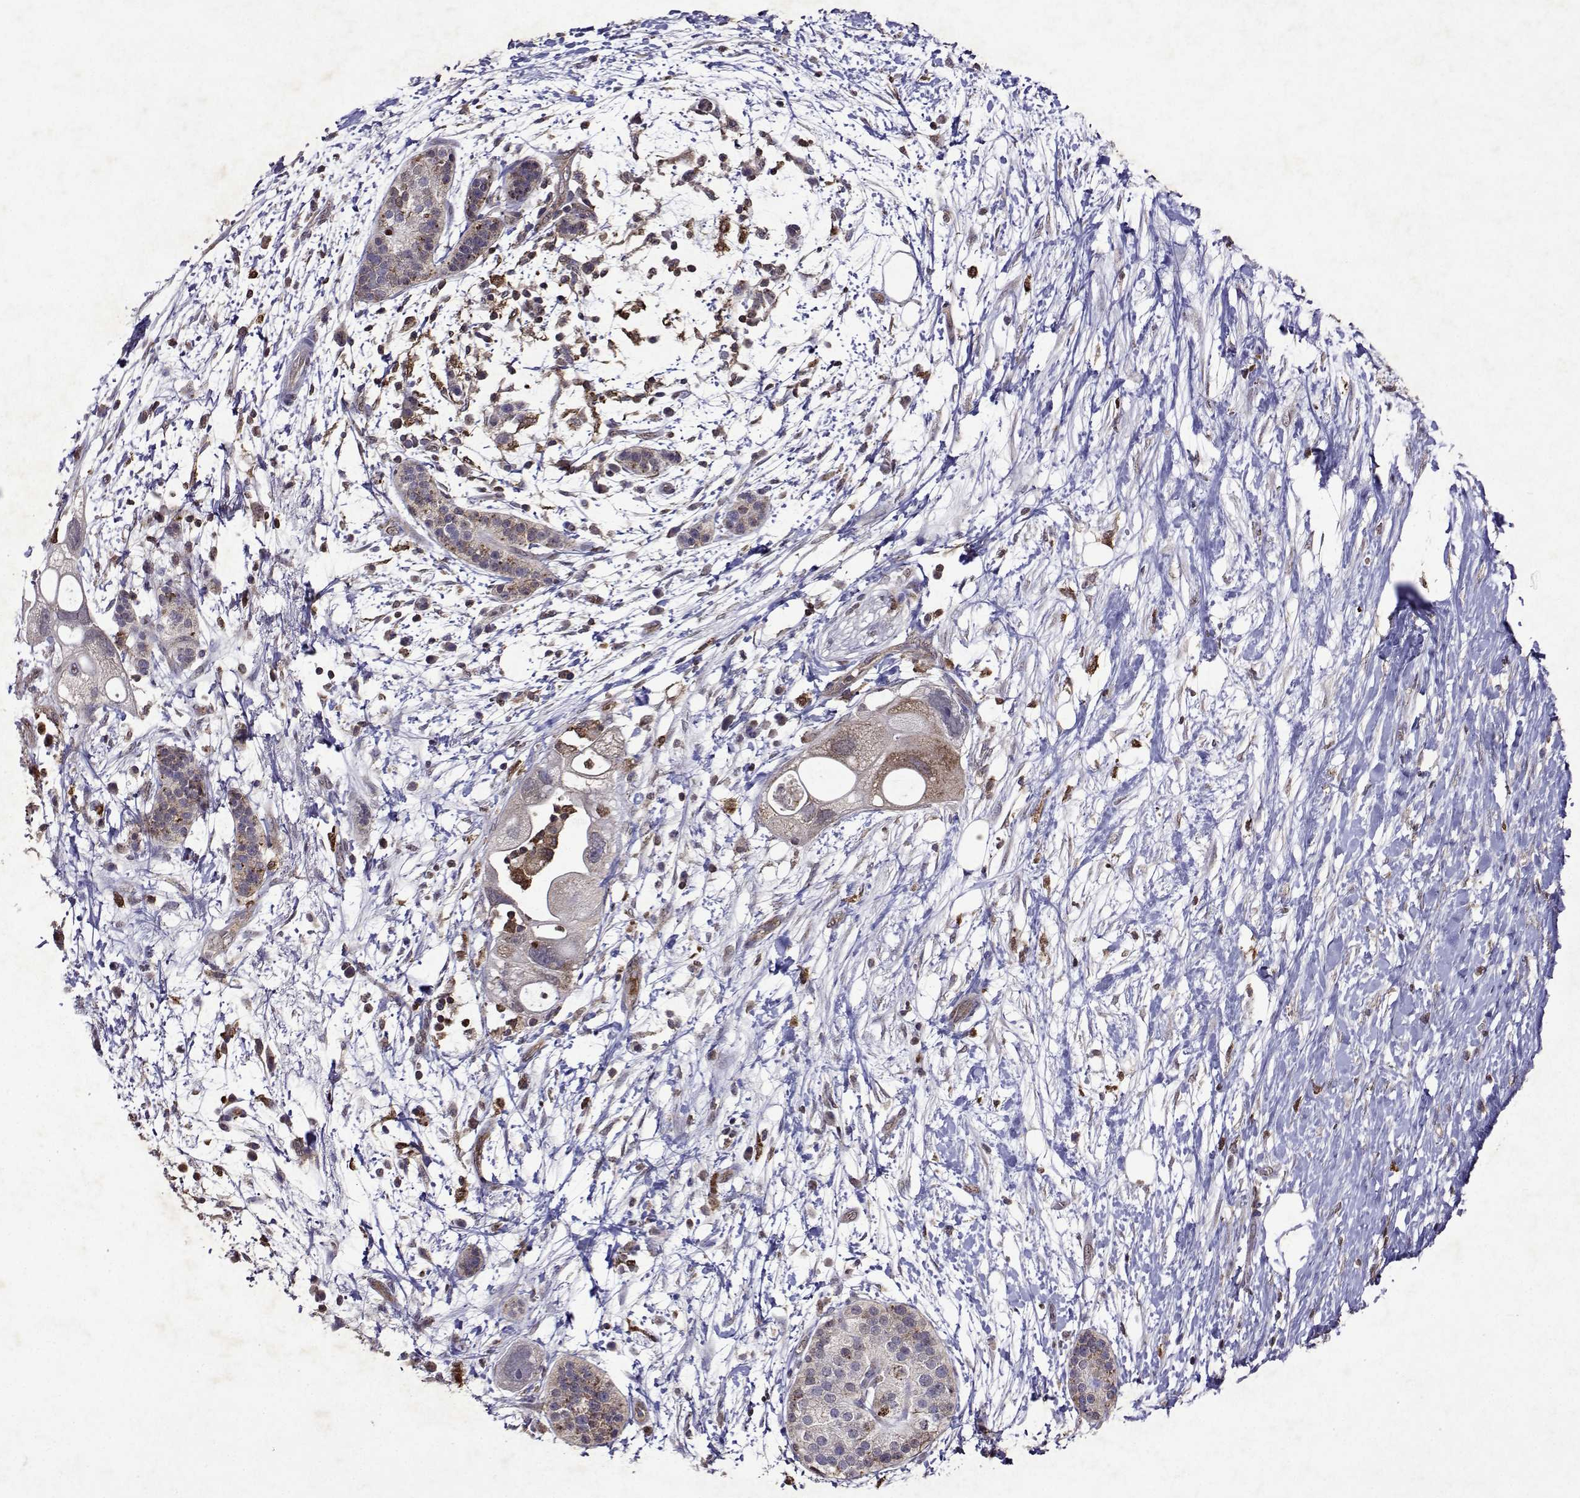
{"staining": {"intensity": "negative", "quantity": "none", "location": "none"}, "tissue": "pancreatic cancer", "cell_type": "Tumor cells", "image_type": "cancer", "snomed": [{"axis": "morphology", "description": "Adenocarcinoma, NOS"}, {"axis": "topography", "description": "Pancreas"}], "caption": "Pancreatic adenocarcinoma stained for a protein using IHC demonstrates no positivity tumor cells.", "gene": "APAF1", "patient": {"sex": "female", "age": 72}}